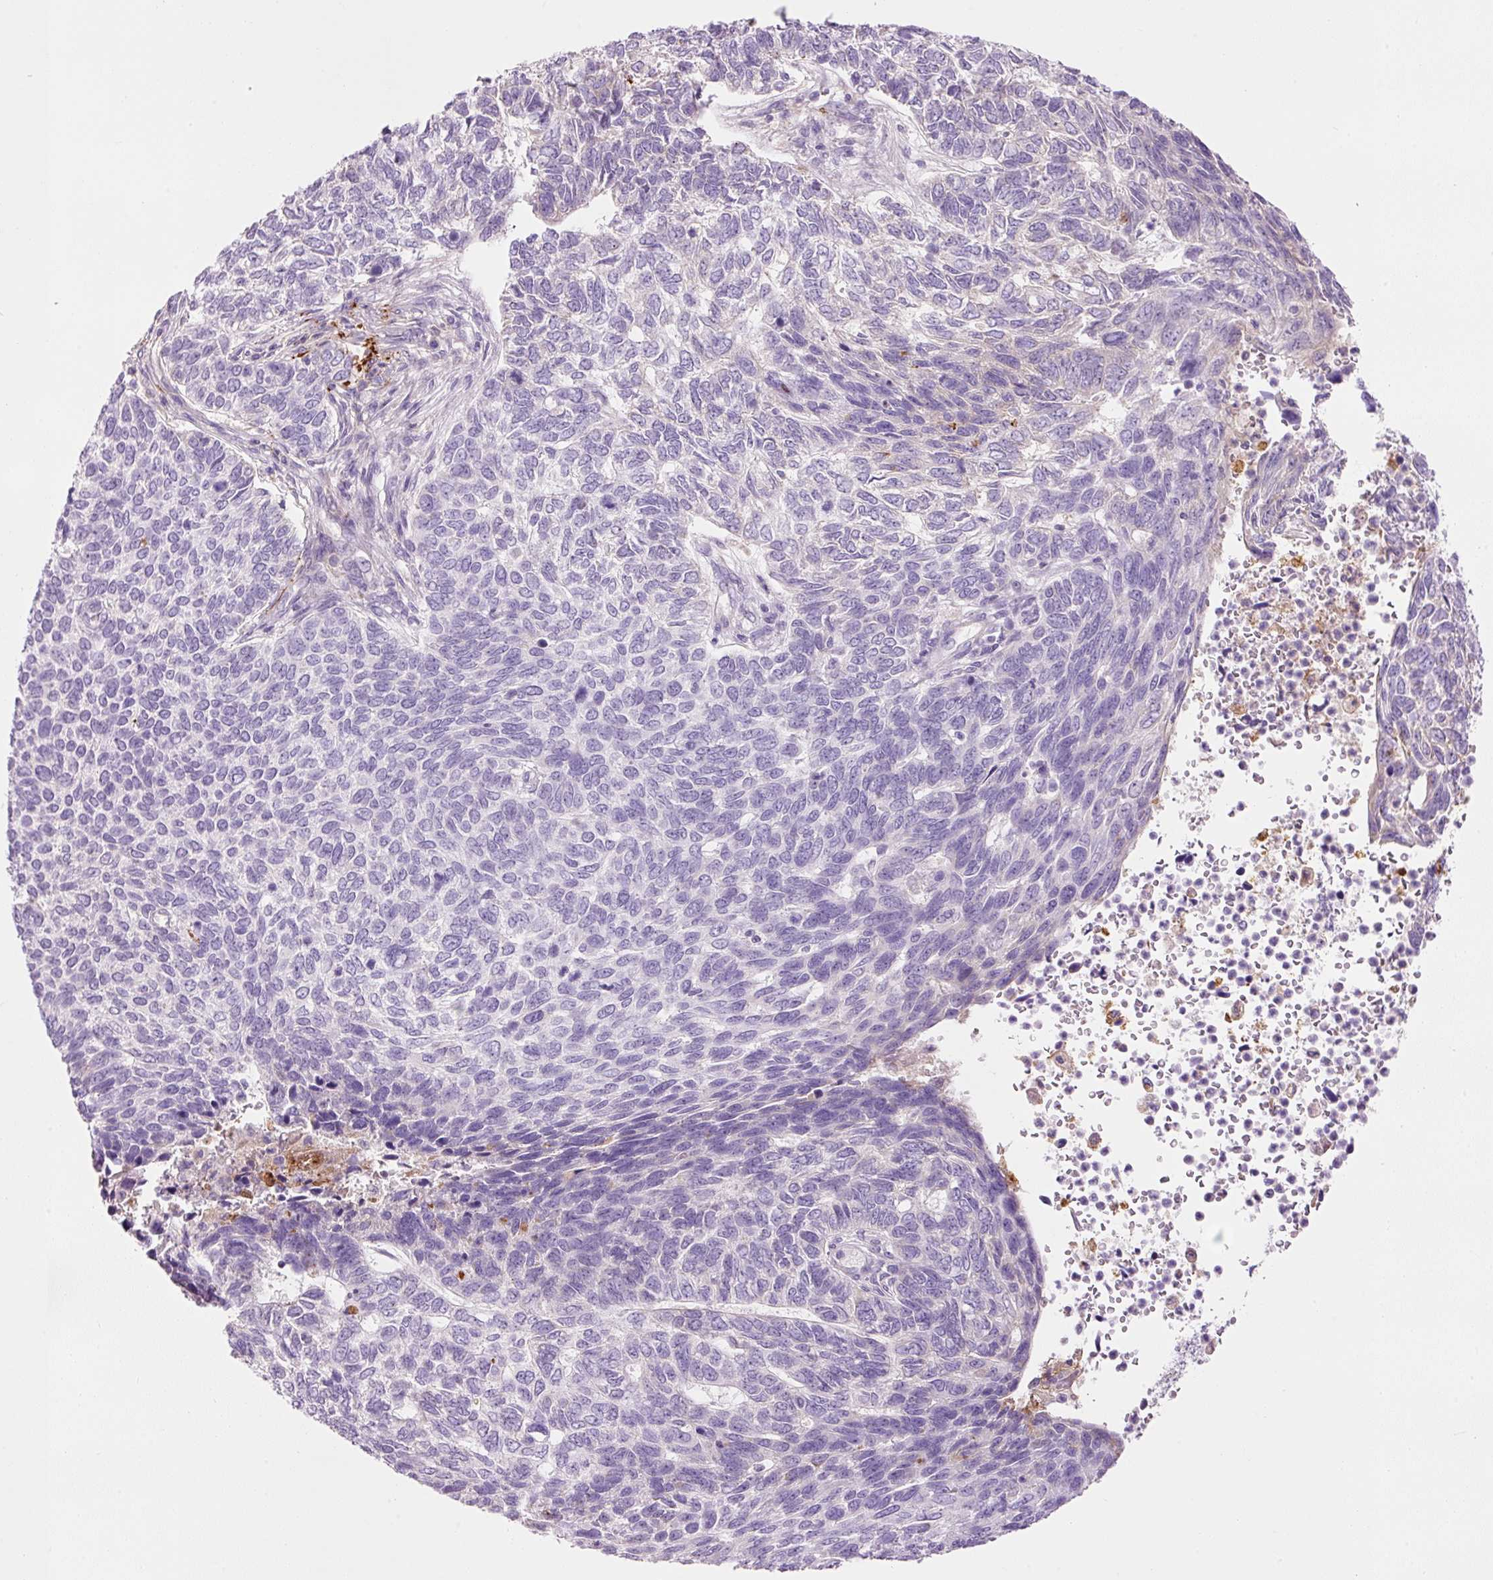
{"staining": {"intensity": "negative", "quantity": "none", "location": "none"}, "tissue": "skin cancer", "cell_type": "Tumor cells", "image_type": "cancer", "snomed": [{"axis": "morphology", "description": "Basal cell carcinoma"}, {"axis": "topography", "description": "Skin"}], "caption": "IHC image of neoplastic tissue: human skin cancer (basal cell carcinoma) stained with DAB (3,3'-diaminobenzidine) reveals no significant protein positivity in tumor cells.", "gene": "MFAP4", "patient": {"sex": "female", "age": 65}}